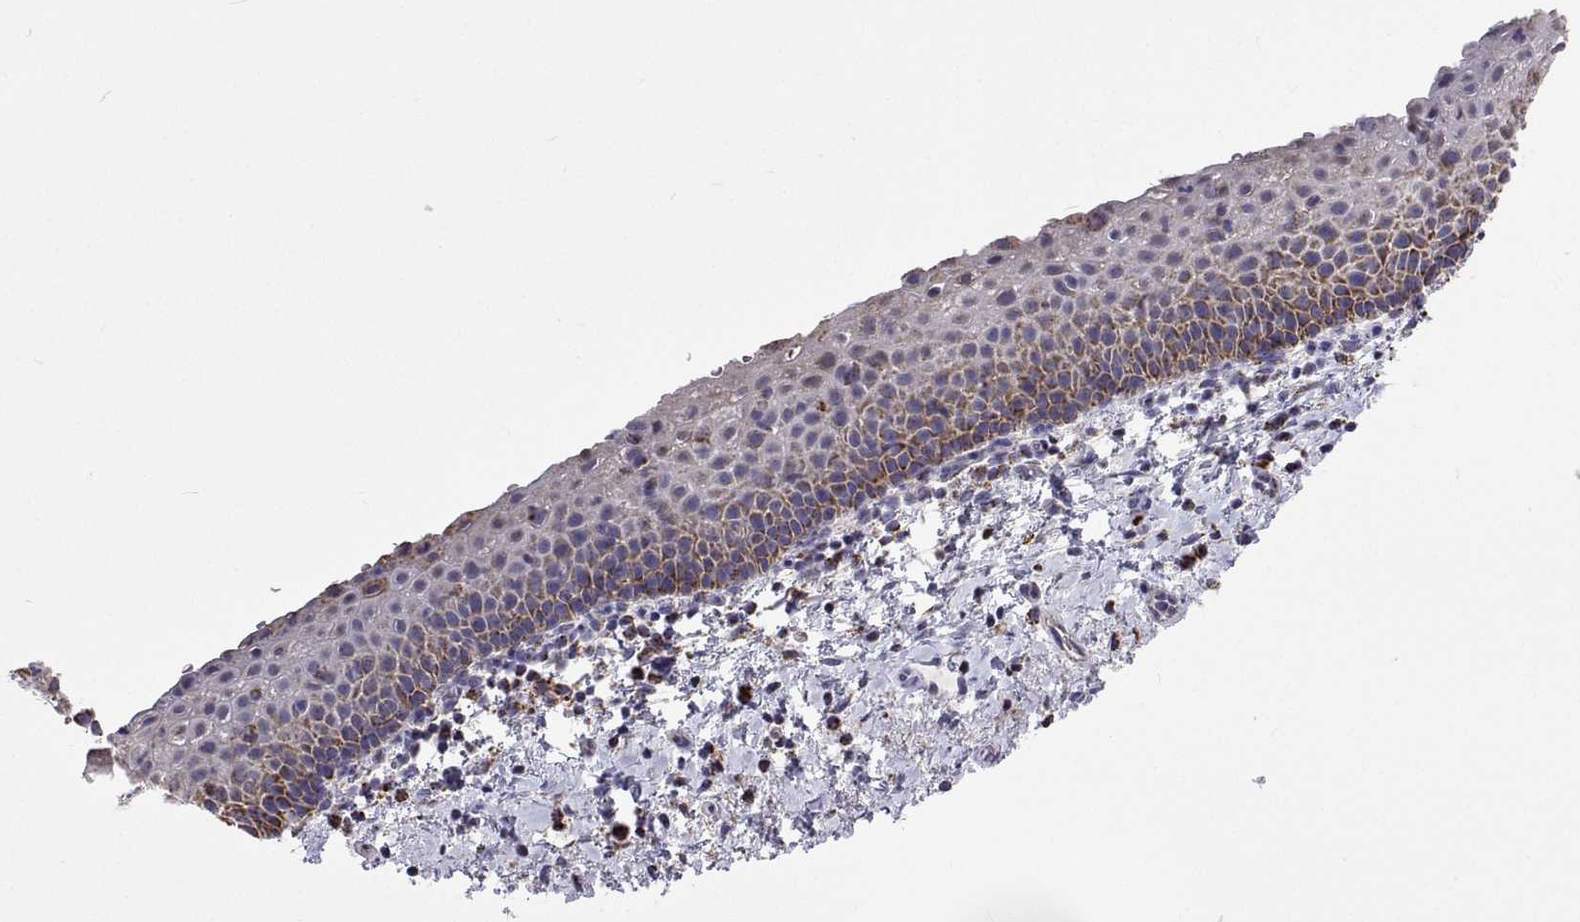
{"staining": {"intensity": "moderate", "quantity": "<25%", "location": "cytoplasmic/membranous"}, "tissue": "vagina", "cell_type": "Squamous epithelial cells", "image_type": "normal", "snomed": [{"axis": "morphology", "description": "Normal tissue, NOS"}, {"axis": "topography", "description": "Vagina"}], "caption": "High-magnification brightfield microscopy of unremarkable vagina stained with DAB (brown) and counterstained with hematoxylin (blue). squamous epithelial cells exhibit moderate cytoplasmic/membranous positivity is appreciated in approximately<25% of cells.", "gene": "MCCC2", "patient": {"sex": "female", "age": 61}}